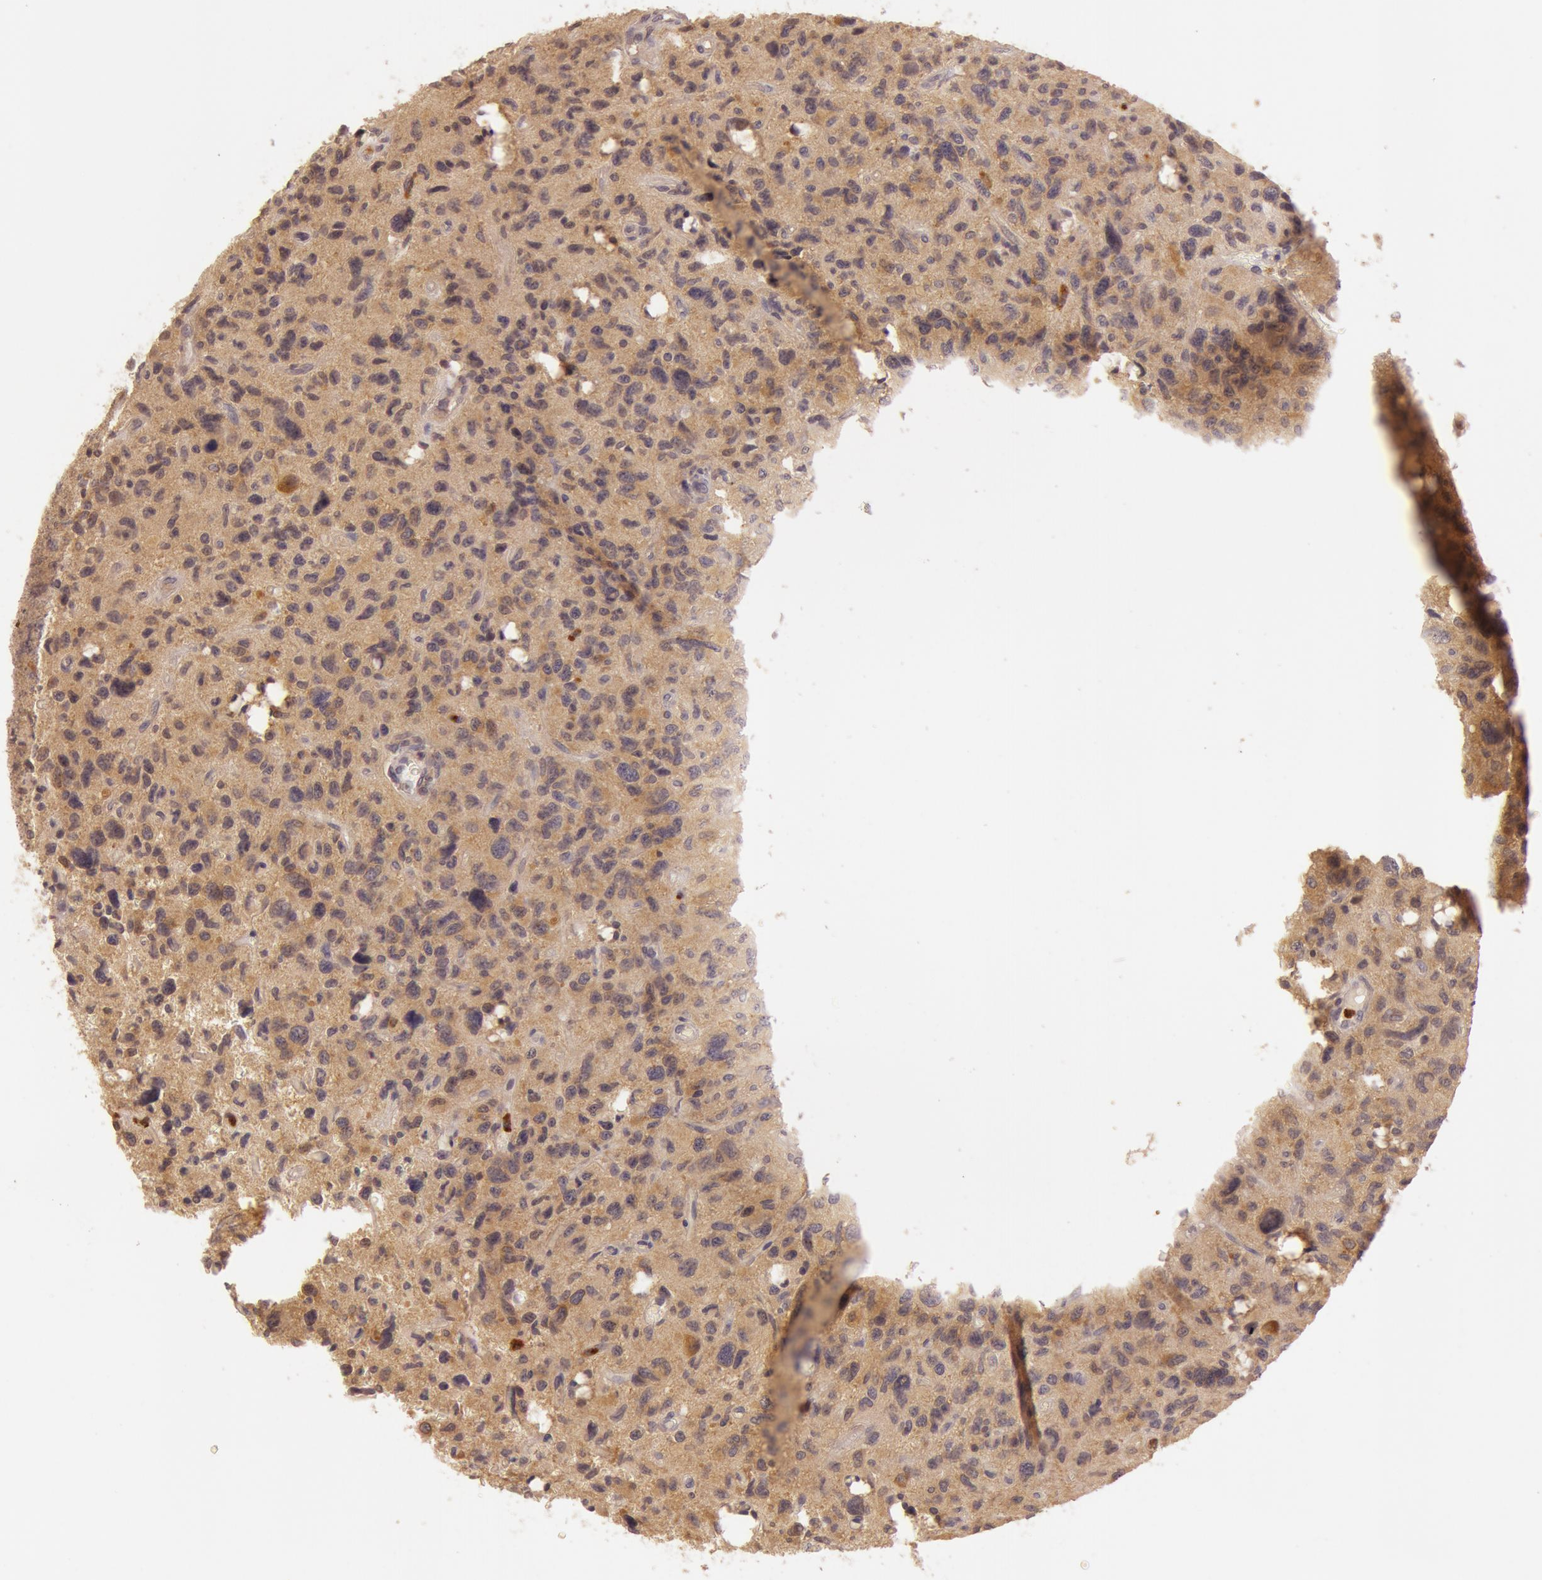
{"staining": {"intensity": "moderate", "quantity": ">75%", "location": "cytoplasmic/membranous"}, "tissue": "glioma", "cell_type": "Tumor cells", "image_type": "cancer", "snomed": [{"axis": "morphology", "description": "Glioma, malignant, High grade"}, {"axis": "topography", "description": "Brain"}], "caption": "The histopathology image reveals a brown stain indicating the presence of a protein in the cytoplasmic/membranous of tumor cells in glioma.", "gene": "ATG2B", "patient": {"sex": "female", "age": 60}}